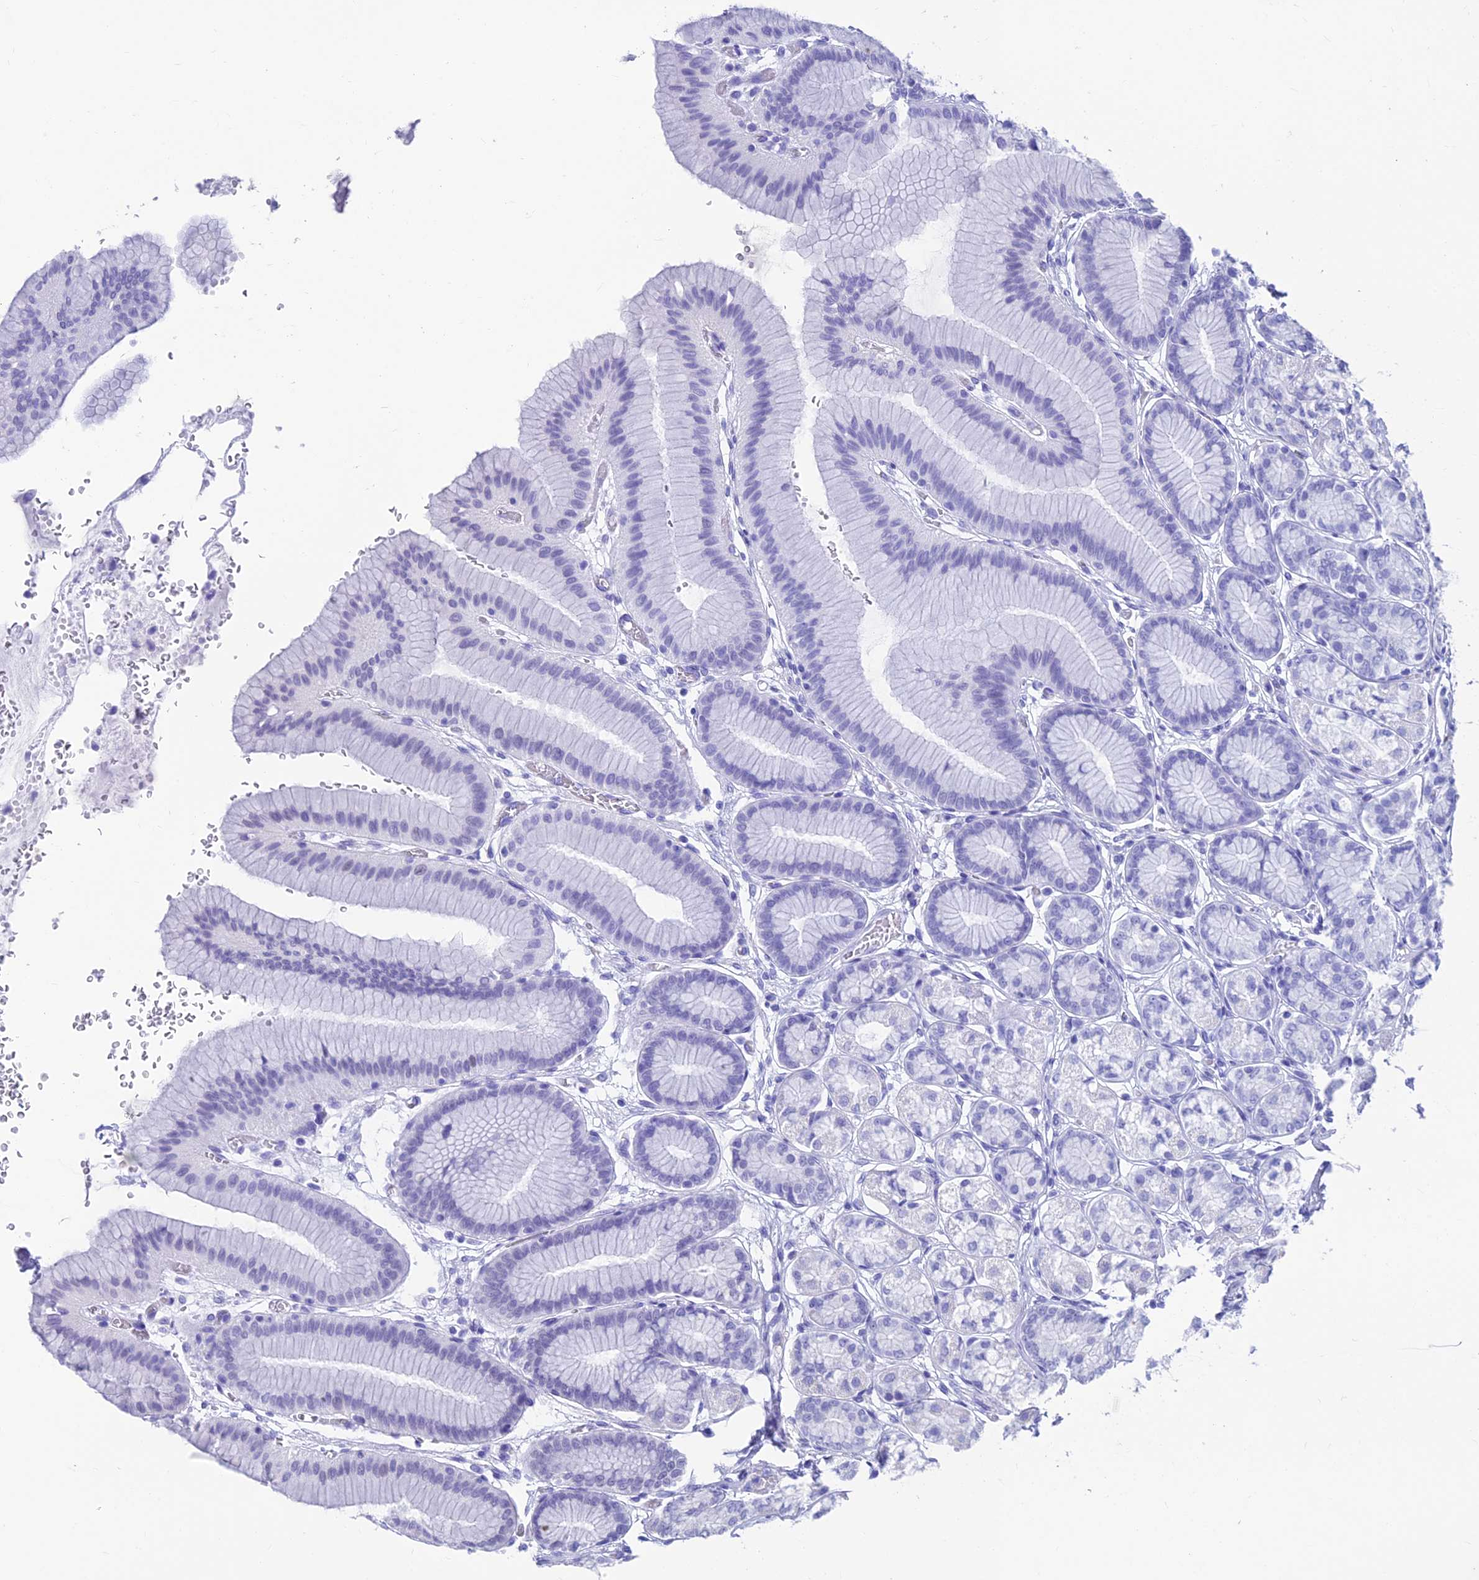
{"staining": {"intensity": "weak", "quantity": "<25%", "location": "cytoplasmic/membranous,nuclear"}, "tissue": "stomach", "cell_type": "Glandular cells", "image_type": "normal", "snomed": [{"axis": "morphology", "description": "Normal tissue, NOS"}, {"axis": "morphology", "description": "Adenocarcinoma, NOS"}, {"axis": "morphology", "description": "Adenocarcinoma, High grade"}, {"axis": "topography", "description": "Stomach, upper"}, {"axis": "topography", "description": "Stomach"}], "caption": "Immunohistochemical staining of normal stomach reveals no significant positivity in glandular cells. (DAB immunohistochemistry (IHC) with hematoxylin counter stain).", "gene": "KIAA1191", "patient": {"sex": "female", "age": 65}}